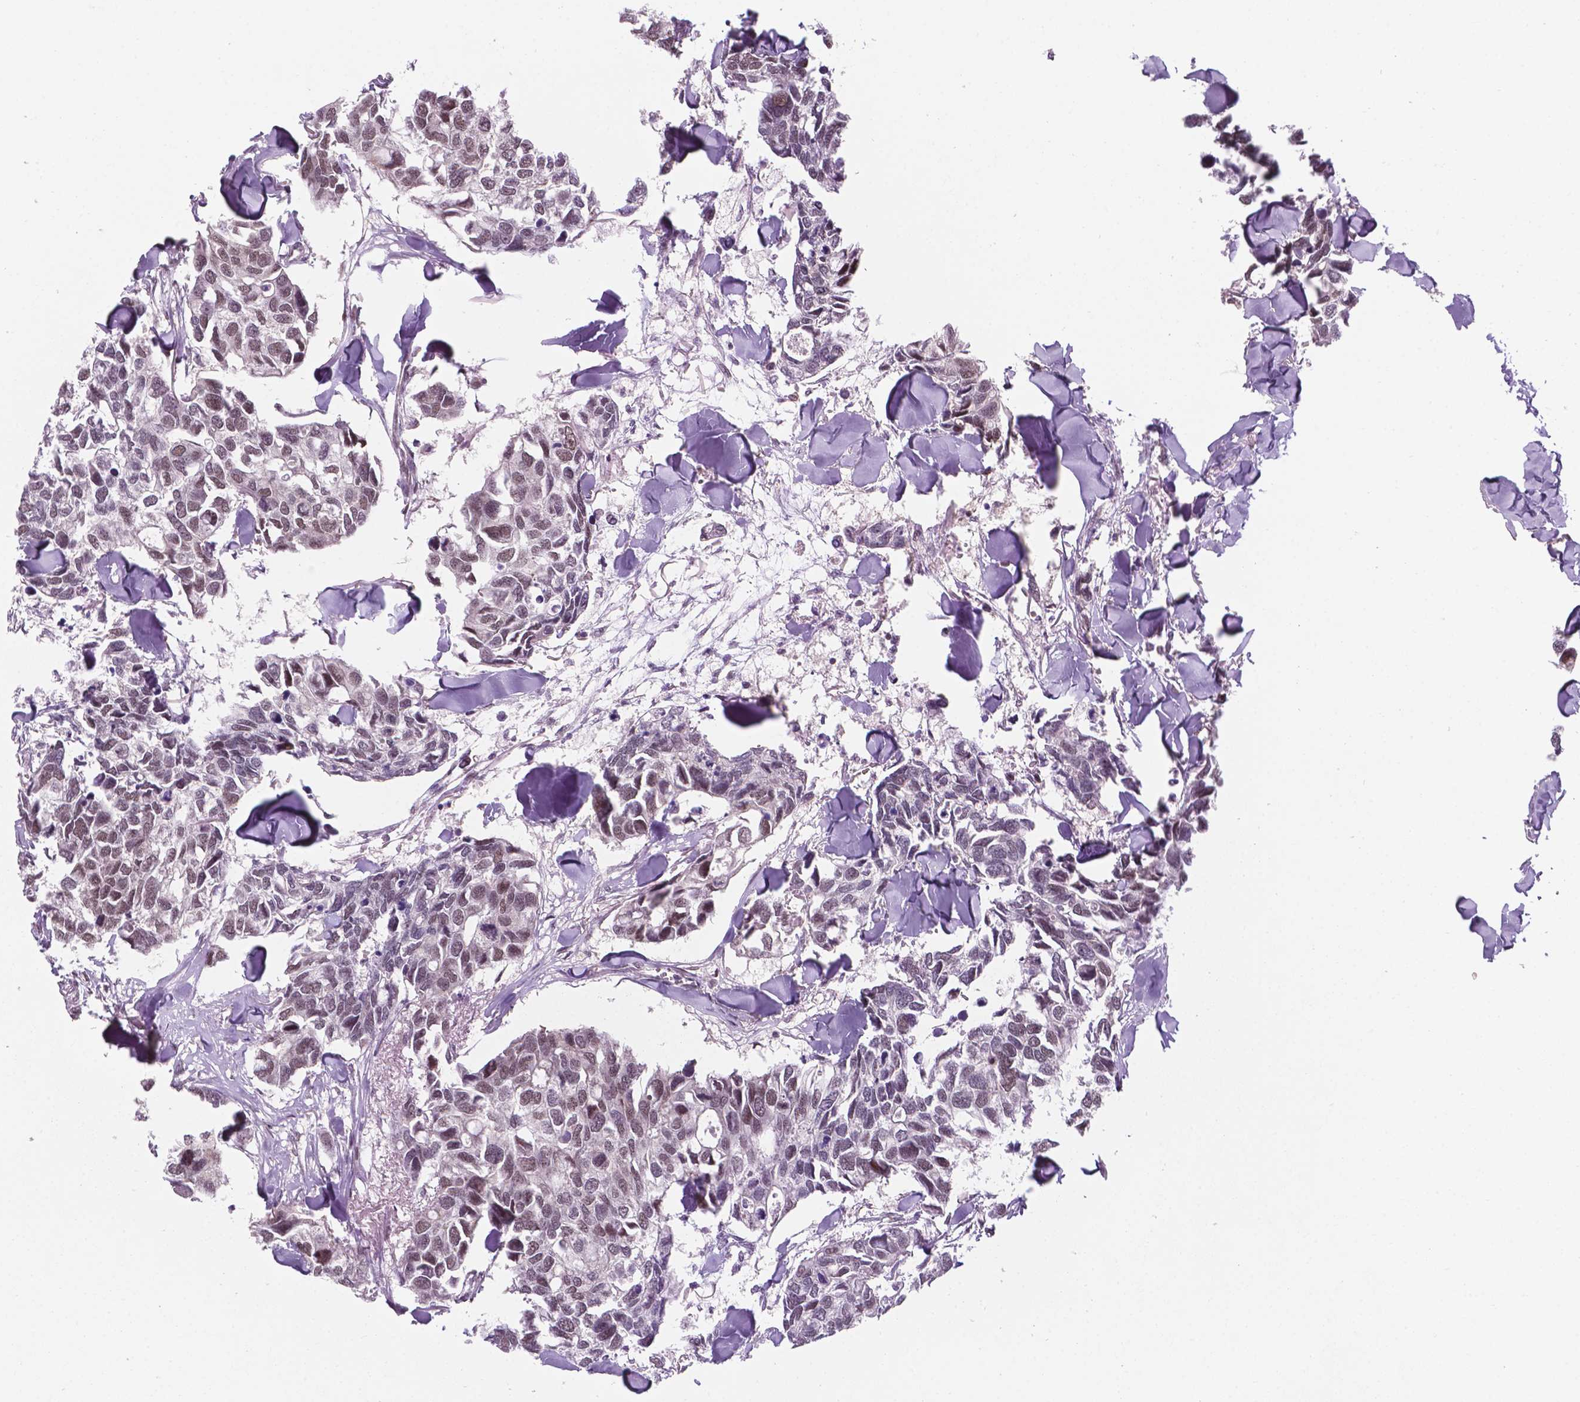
{"staining": {"intensity": "weak", "quantity": ">75%", "location": "nuclear"}, "tissue": "breast cancer", "cell_type": "Tumor cells", "image_type": "cancer", "snomed": [{"axis": "morphology", "description": "Duct carcinoma"}, {"axis": "topography", "description": "Breast"}], "caption": "Immunohistochemistry (IHC) photomicrograph of breast cancer stained for a protein (brown), which reveals low levels of weak nuclear expression in approximately >75% of tumor cells.", "gene": "PER2", "patient": {"sex": "female", "age": 83}}